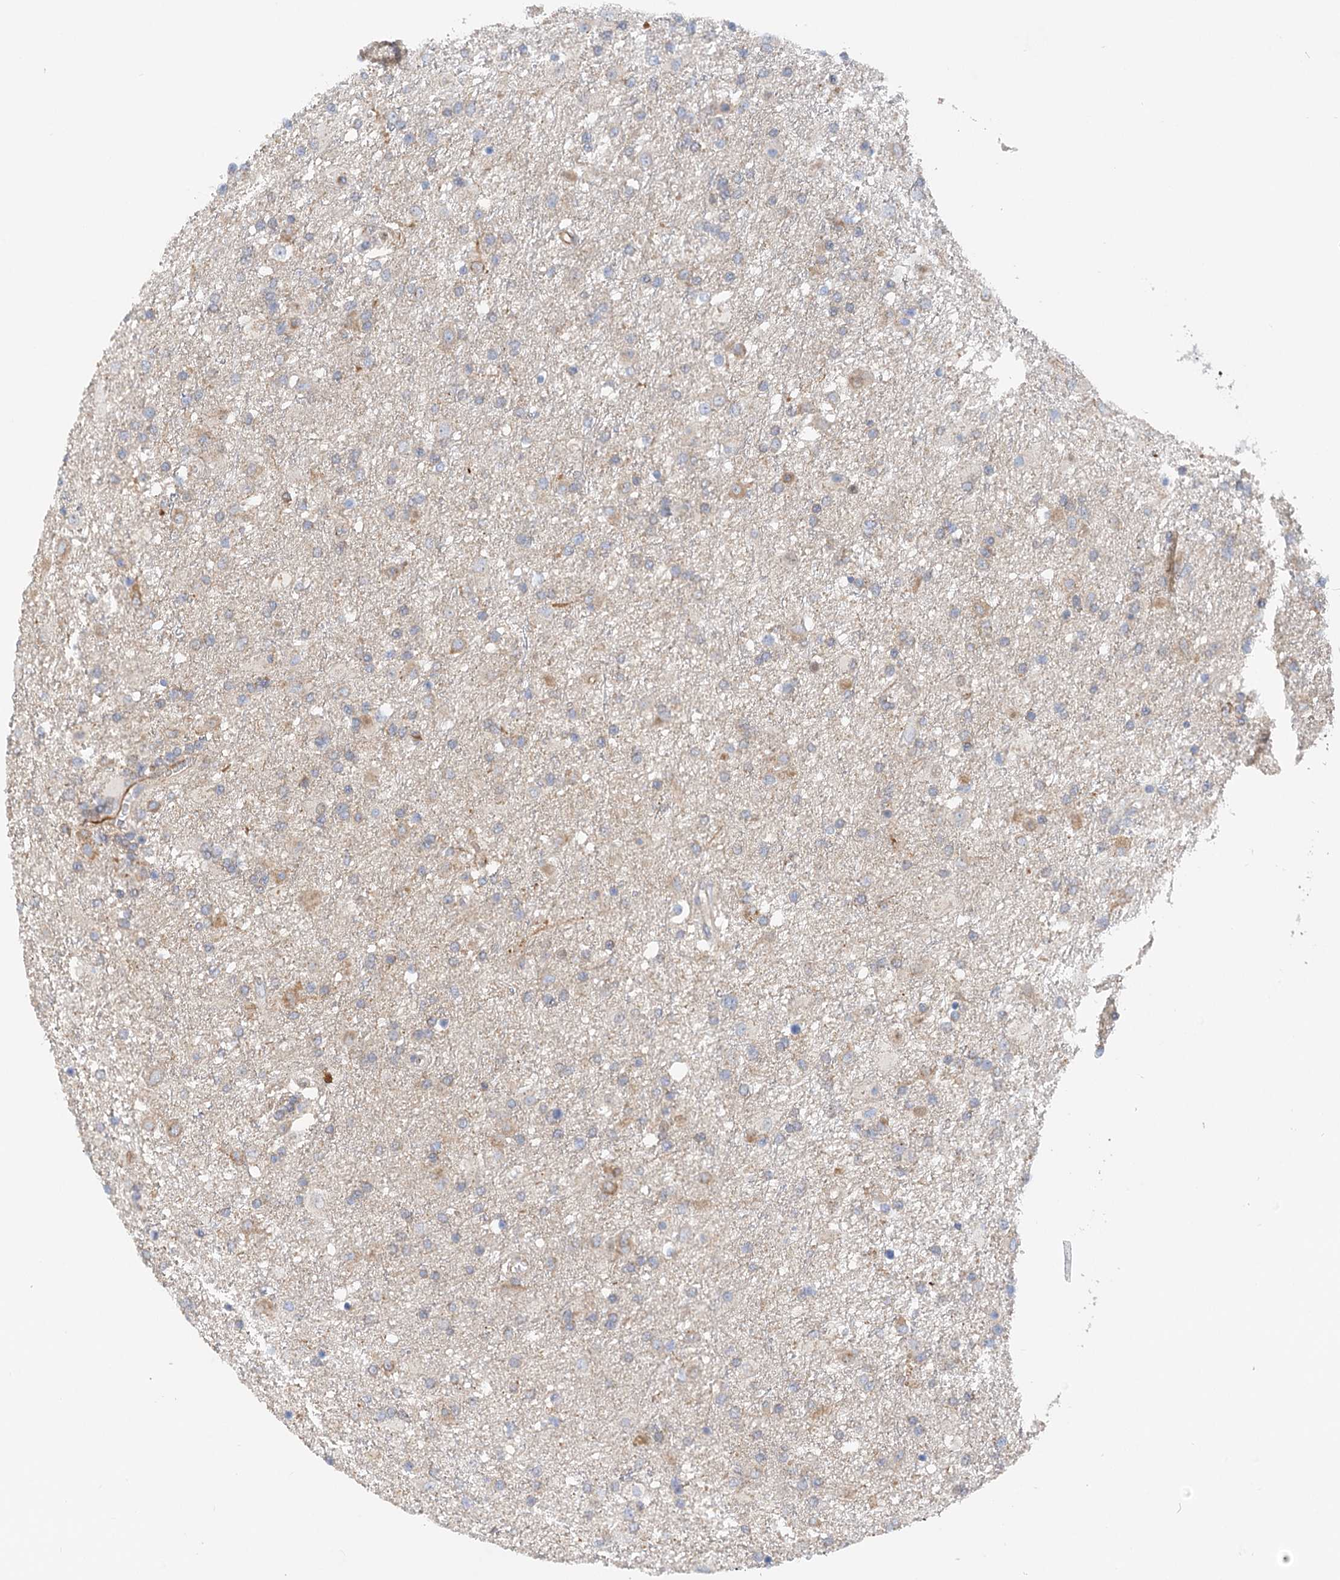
{"staining": {"intensity": "weak", "quantity": "<25%", "location": "cytoplasmic/membranous"}, "tissue": "glioma", "cell_type": "Tumor cells", "image_type": "cancer", "snomed": [{"axis": "morphology", "description": "Glioma, malignant, Low grade"}, {"axis": "topography", "description": "Brain"}], "caption": "Immunohistochemistry (IHC) photomicrograph of neoplastic tissue: malignant low-grade glioma stained with DAB (3,3'-diaminobenzidine) displays no significant protein staining in tumor cells.", "gene": "NELL2", "patient": {"sex": "male", "age": 65}}